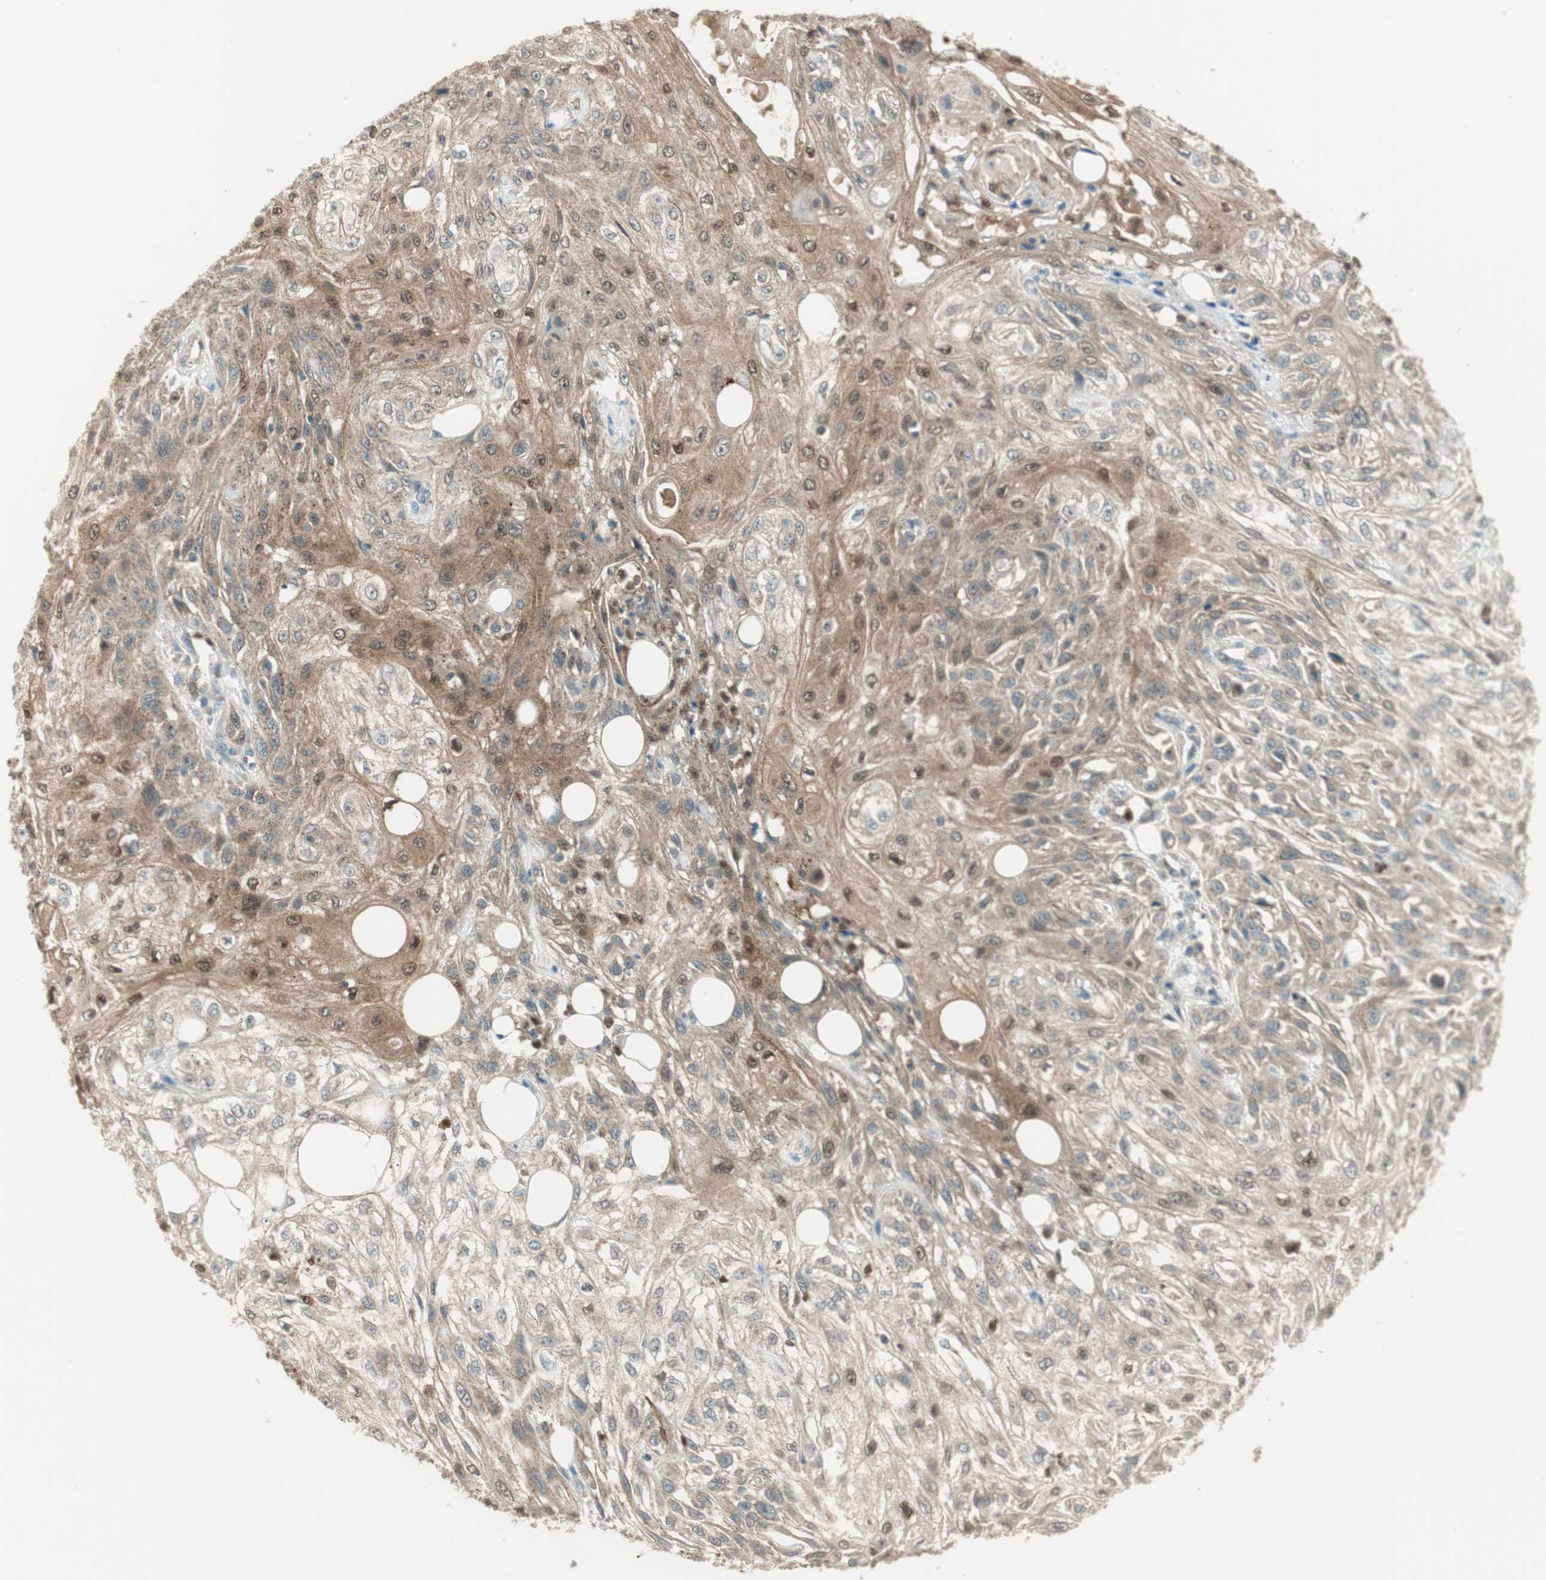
{"staining": {"intensity": "moderate", "quantity": "<25%", "location": "cytoplasmic/membranous,nuclear"}, "tissue": "skin cancer", "cell_type": "Tumor cells", "image_type": "cancer", "snomed": [{"axis": "morphology", "description": "Squamous cell carcinoma, NOS"}, {"axis": "topography", "description": "Skin"}], "caption": "Protein analysis of skin squamous cell carcinoma tissue displays moderate cytoplasmic/membranous and nuclear positivity in approximately <25% of tumor cells.", "gene": "LTA4H", "patient": {"sex": "male", "age": 75}}